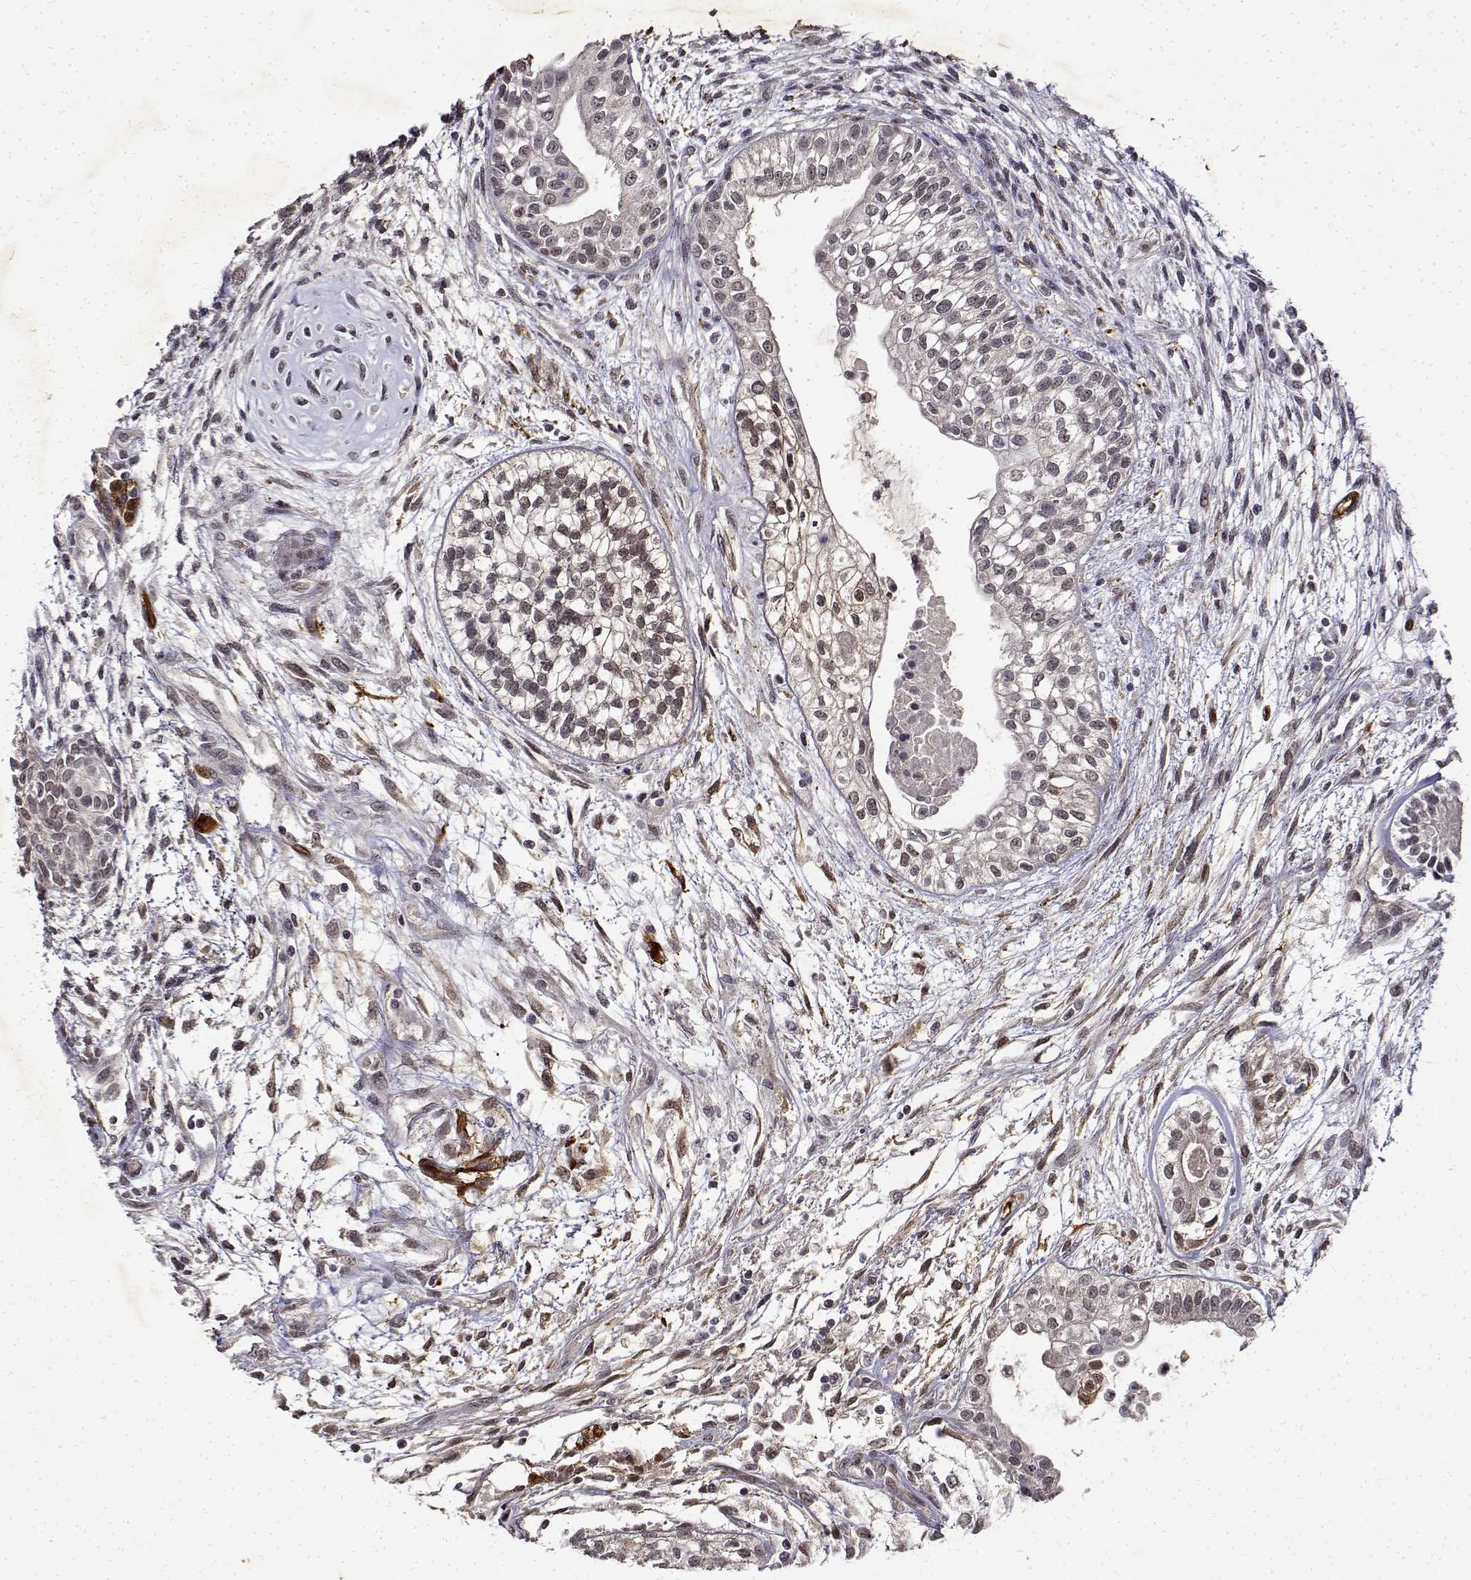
{"staining": {"intensity": "negative", "quantity": "none", "location": "none"}, "tissue": "testis cancer", "cell_type": "Tumor cells", "image_type": "cancer", "snomed": [{"axis": "morphology", "description": "Carcinoma, Embryonal, NOS"}, {"axis": "topography", "description": "Testis"}], "caption": "An image of human testis embryonal carcinoma is negative for staining in tumor cells. (Immunohistochemistry (ihc), brightfield microscopy, high magnification).", "gene": "BDNF", "patient": {"sex": "male", "age": 37}}